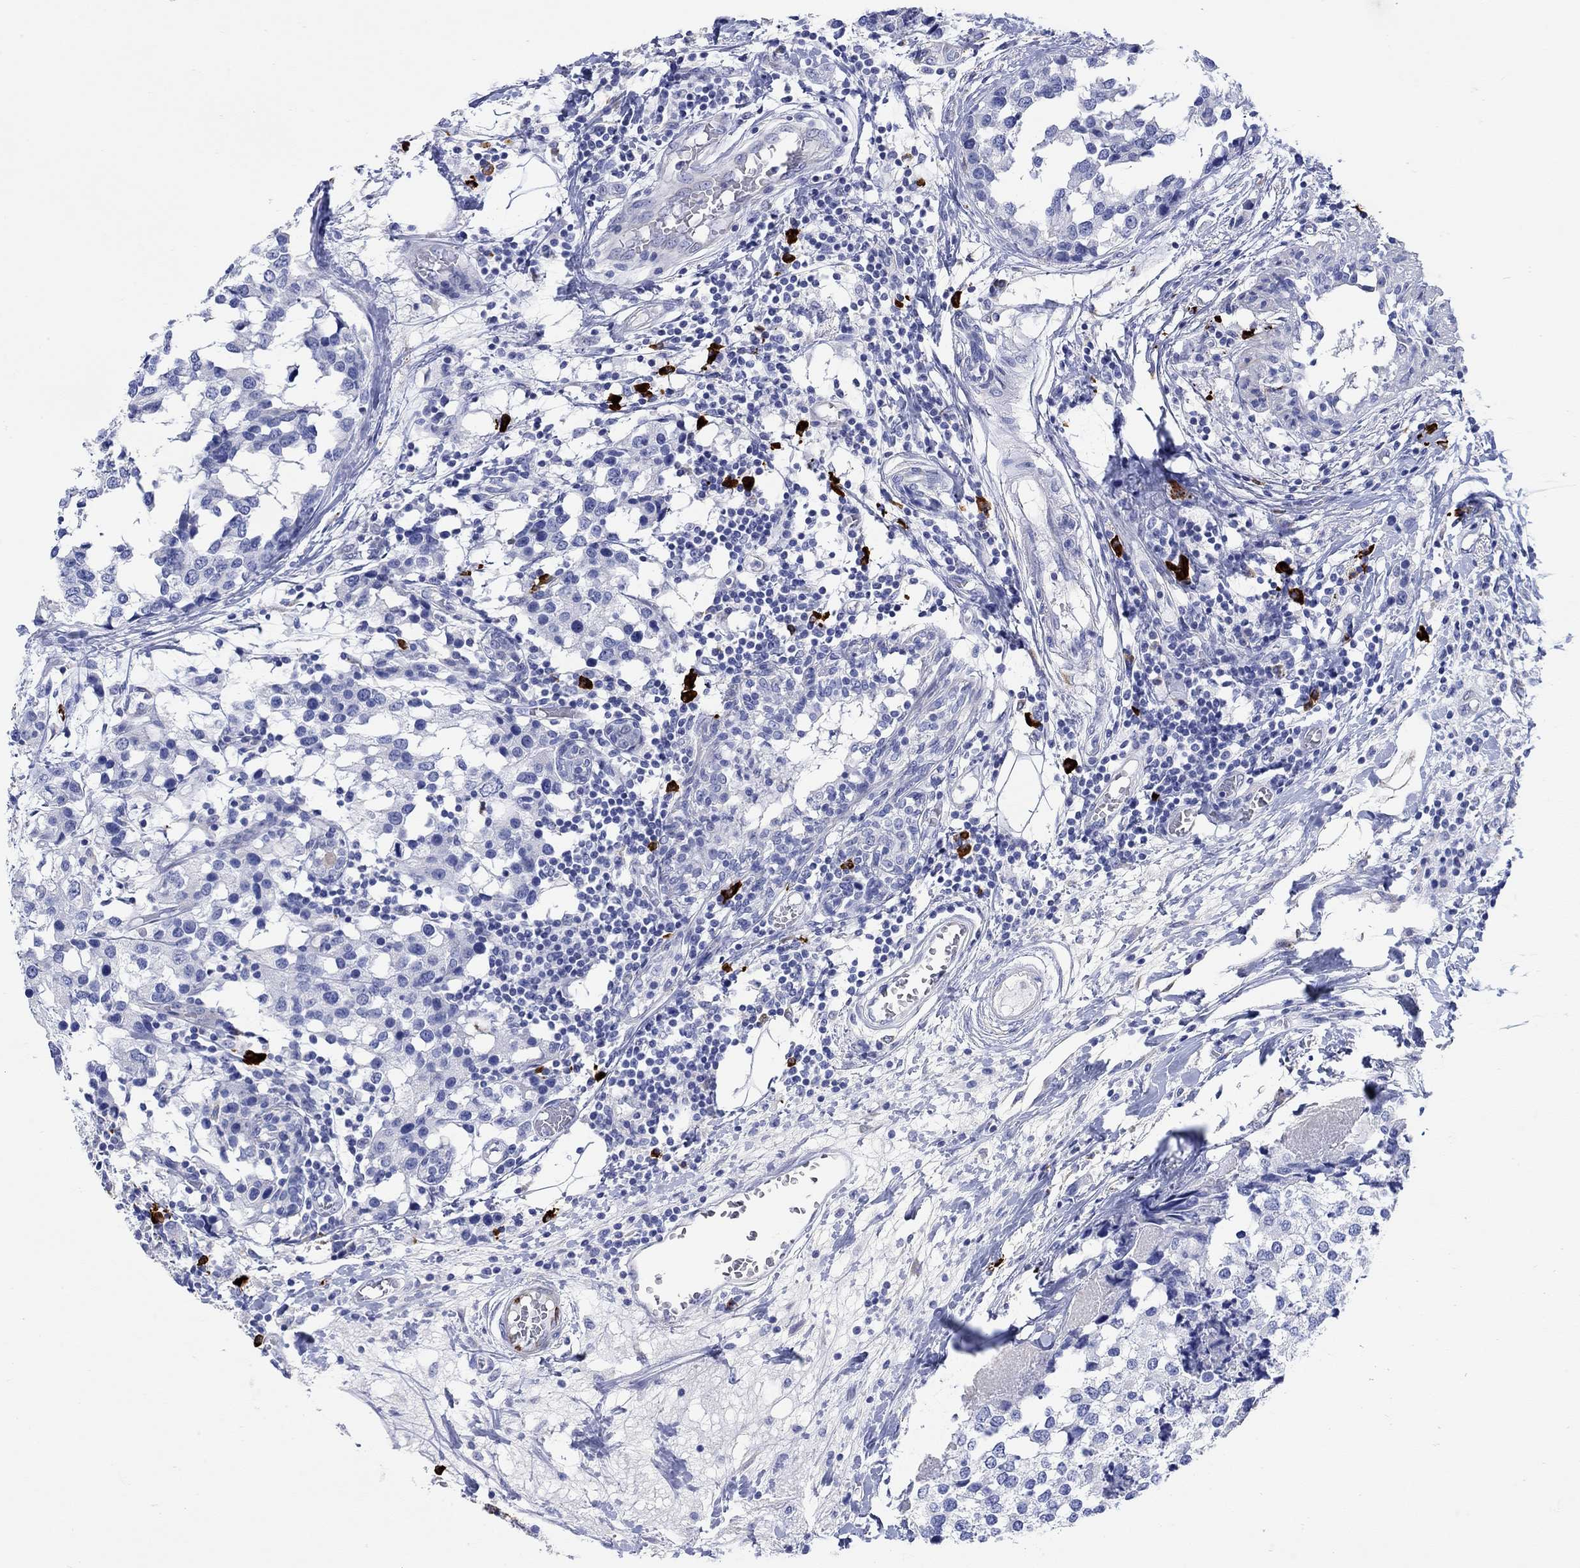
{"staining": {"intensity": "negative", "quantity": "none", "location": "none"}, "tissue": "breast cancer", "cell_type": "Tumor cells", "image_type": "cancer", "snomed": [{"axis": "morphology", "description": "Lobular carcinoma"}, {"axis": "topography", "description": "Breast"}], "caption": "High power microscopy histopathology image of an IHC image of breast cancer, revealing no significant expression in tumor cells. (DAB (3,3'-diaminobenzidine) IHC, high magnification).", "gene": "P2RY6", "patient": {"sex": "female", "age": 59}}